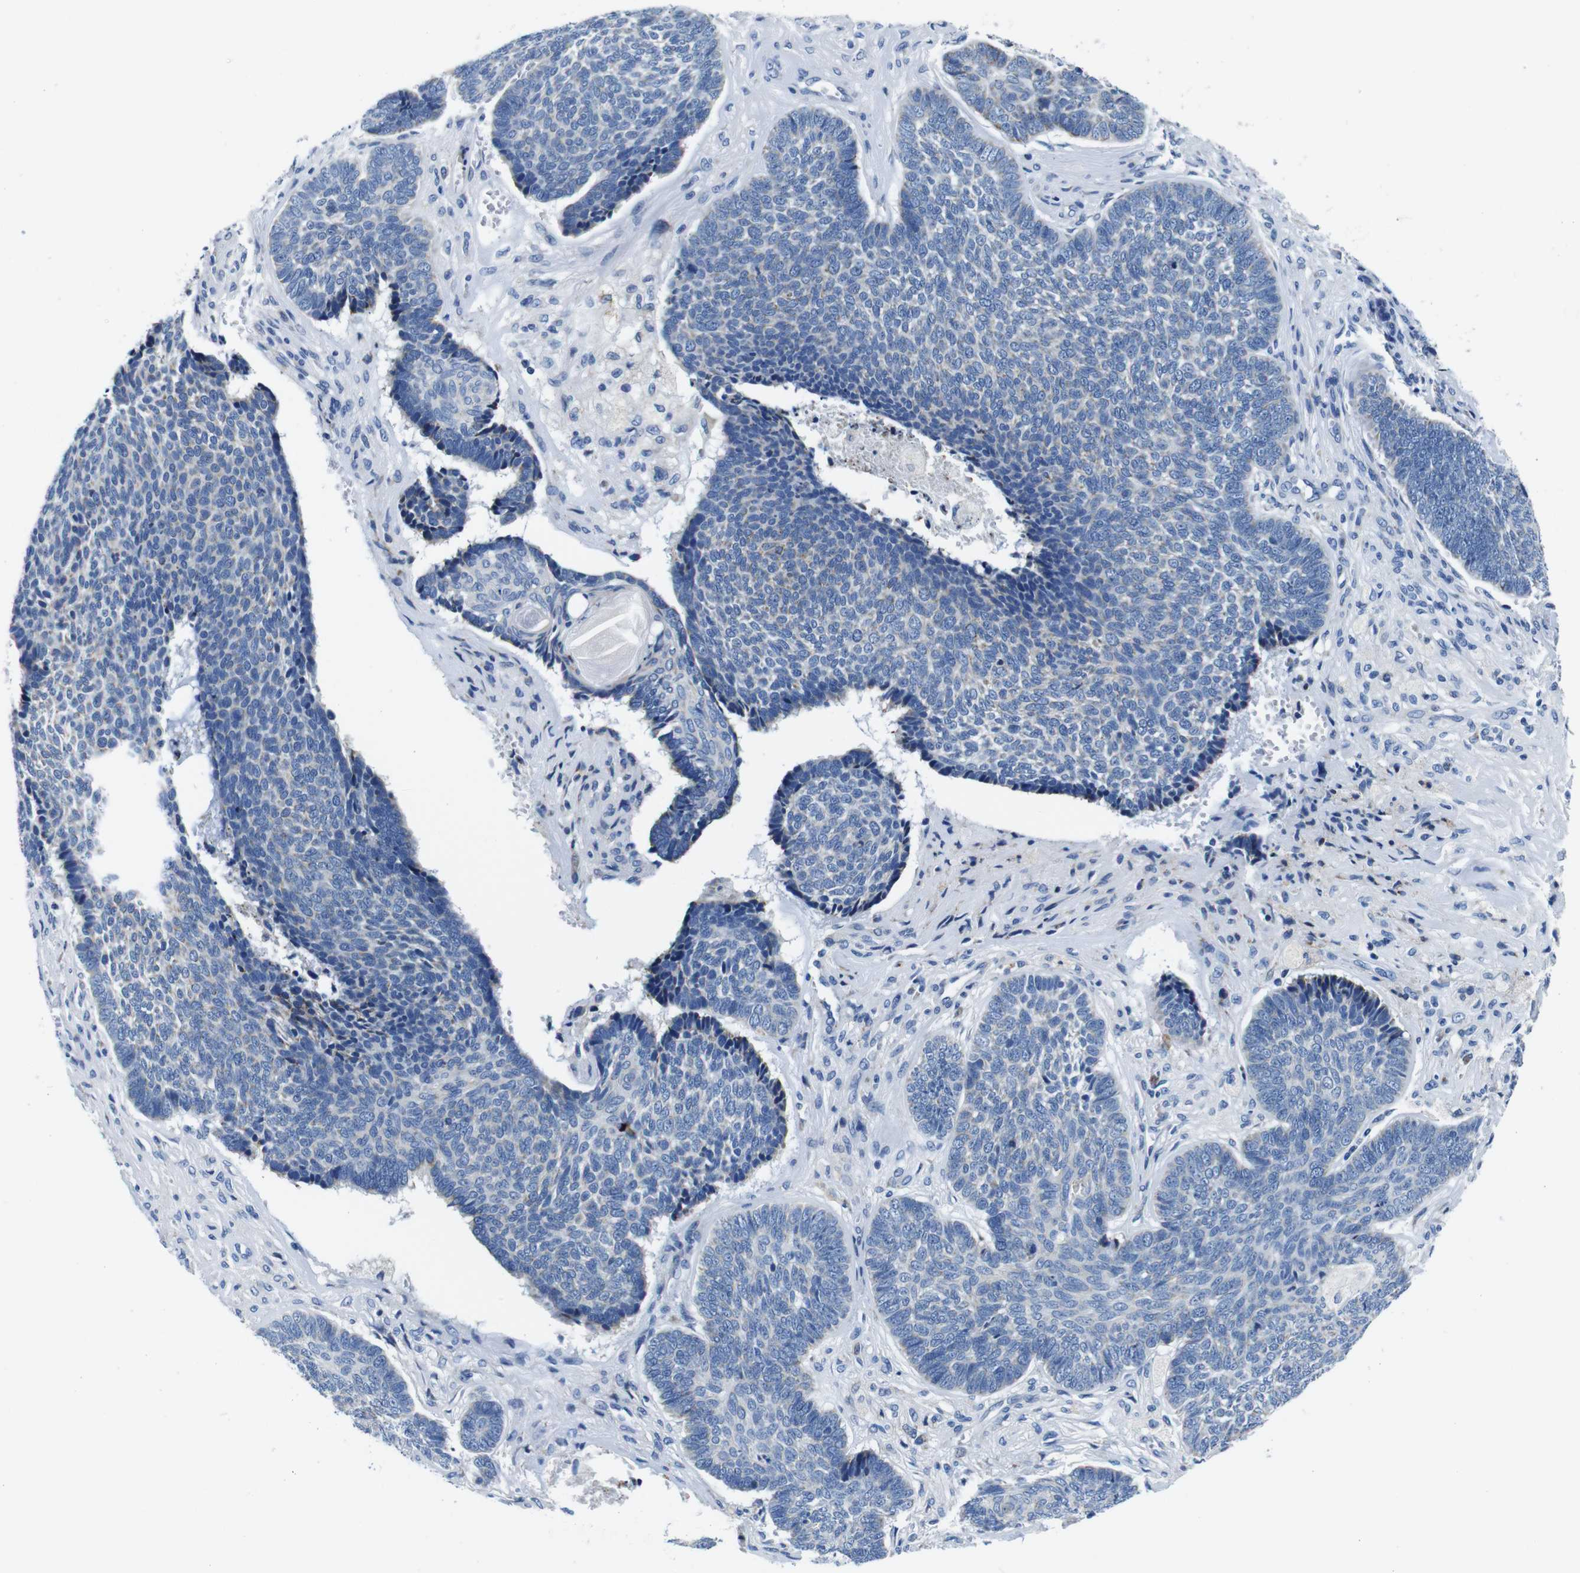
{"staining": {"intensity": "negative", "quantity": "none", "location": "none"}, "tissue": "skin cancer", "cell_type": "Tumor cells", "image_type": "cancer", "snomed": [{"axis": "morphology", "description": "Basal cell carcinoma"}, {"axis": "topography", "description": "Skin"}], "caption": "DAB (3,3'-diaminobenzidine) immunohistochemical staining of basal cell carcinoma (skin) shows no significant staining in tumor cells.", "gene": "SNX19", "patient": {"sex": "male", "age": 84}}